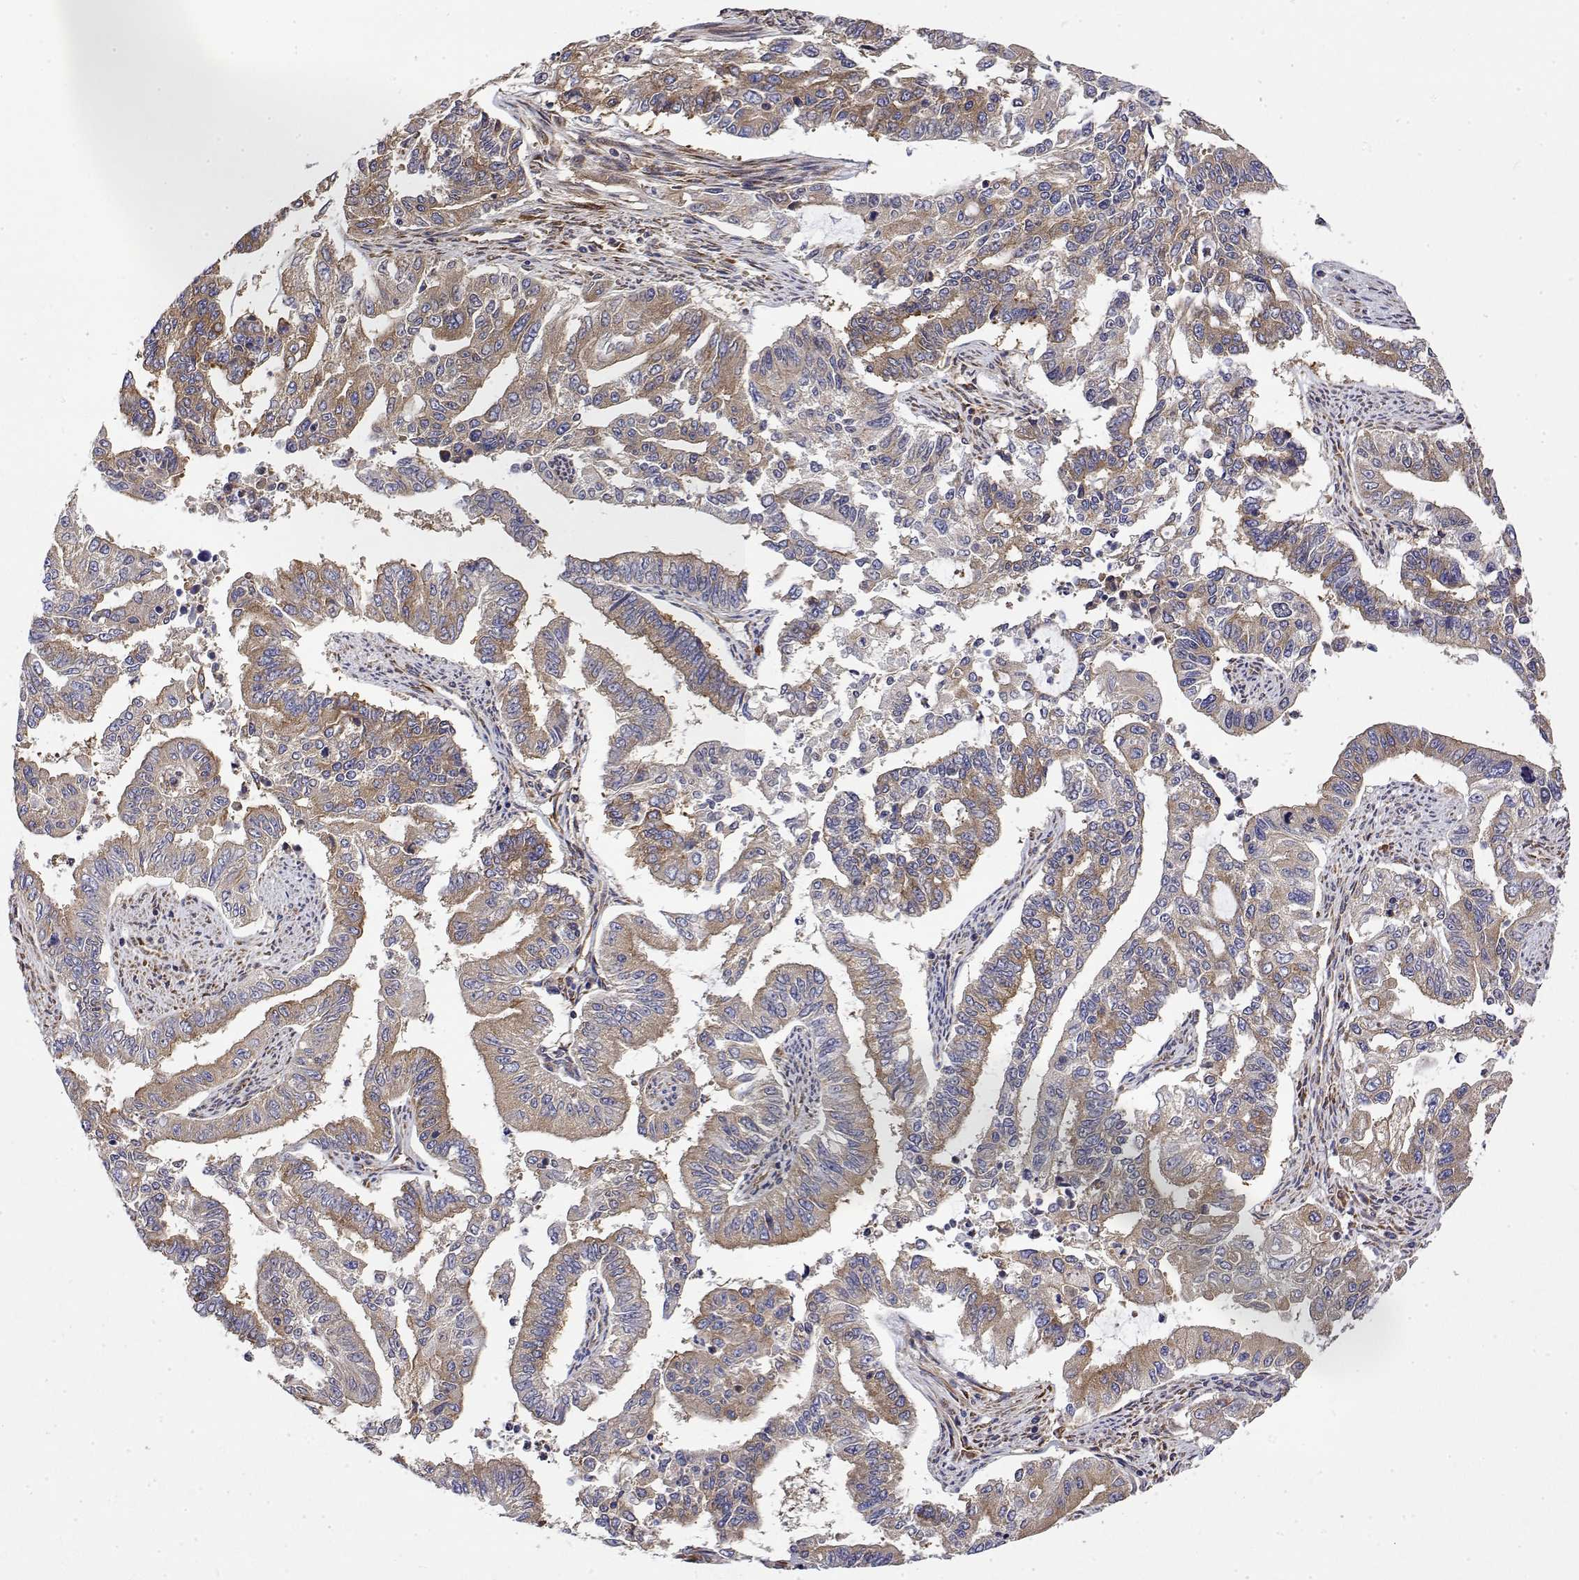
{"staining": {"intensity": "moderate", "quantity": ">75%", "location": "cytoplasmic/membranous"}, "tissue": "endometrial cancer", "cell_type": "Tumor cells", "image_type": "cancer", "snomed": [{"axis": "morphology", "description": "Adenocarcinoma, NOS"}, {"axis": "topography", "description": "Uterus"}], "caption": "Tumor cells demonstrate medium levels of moderate cytoplasmic/membranous staining in approximately >75% of cells in endometrial adenocarcinoma.", "gene": "EEF1G", "patient": {"sex": "female", "age": 59}}